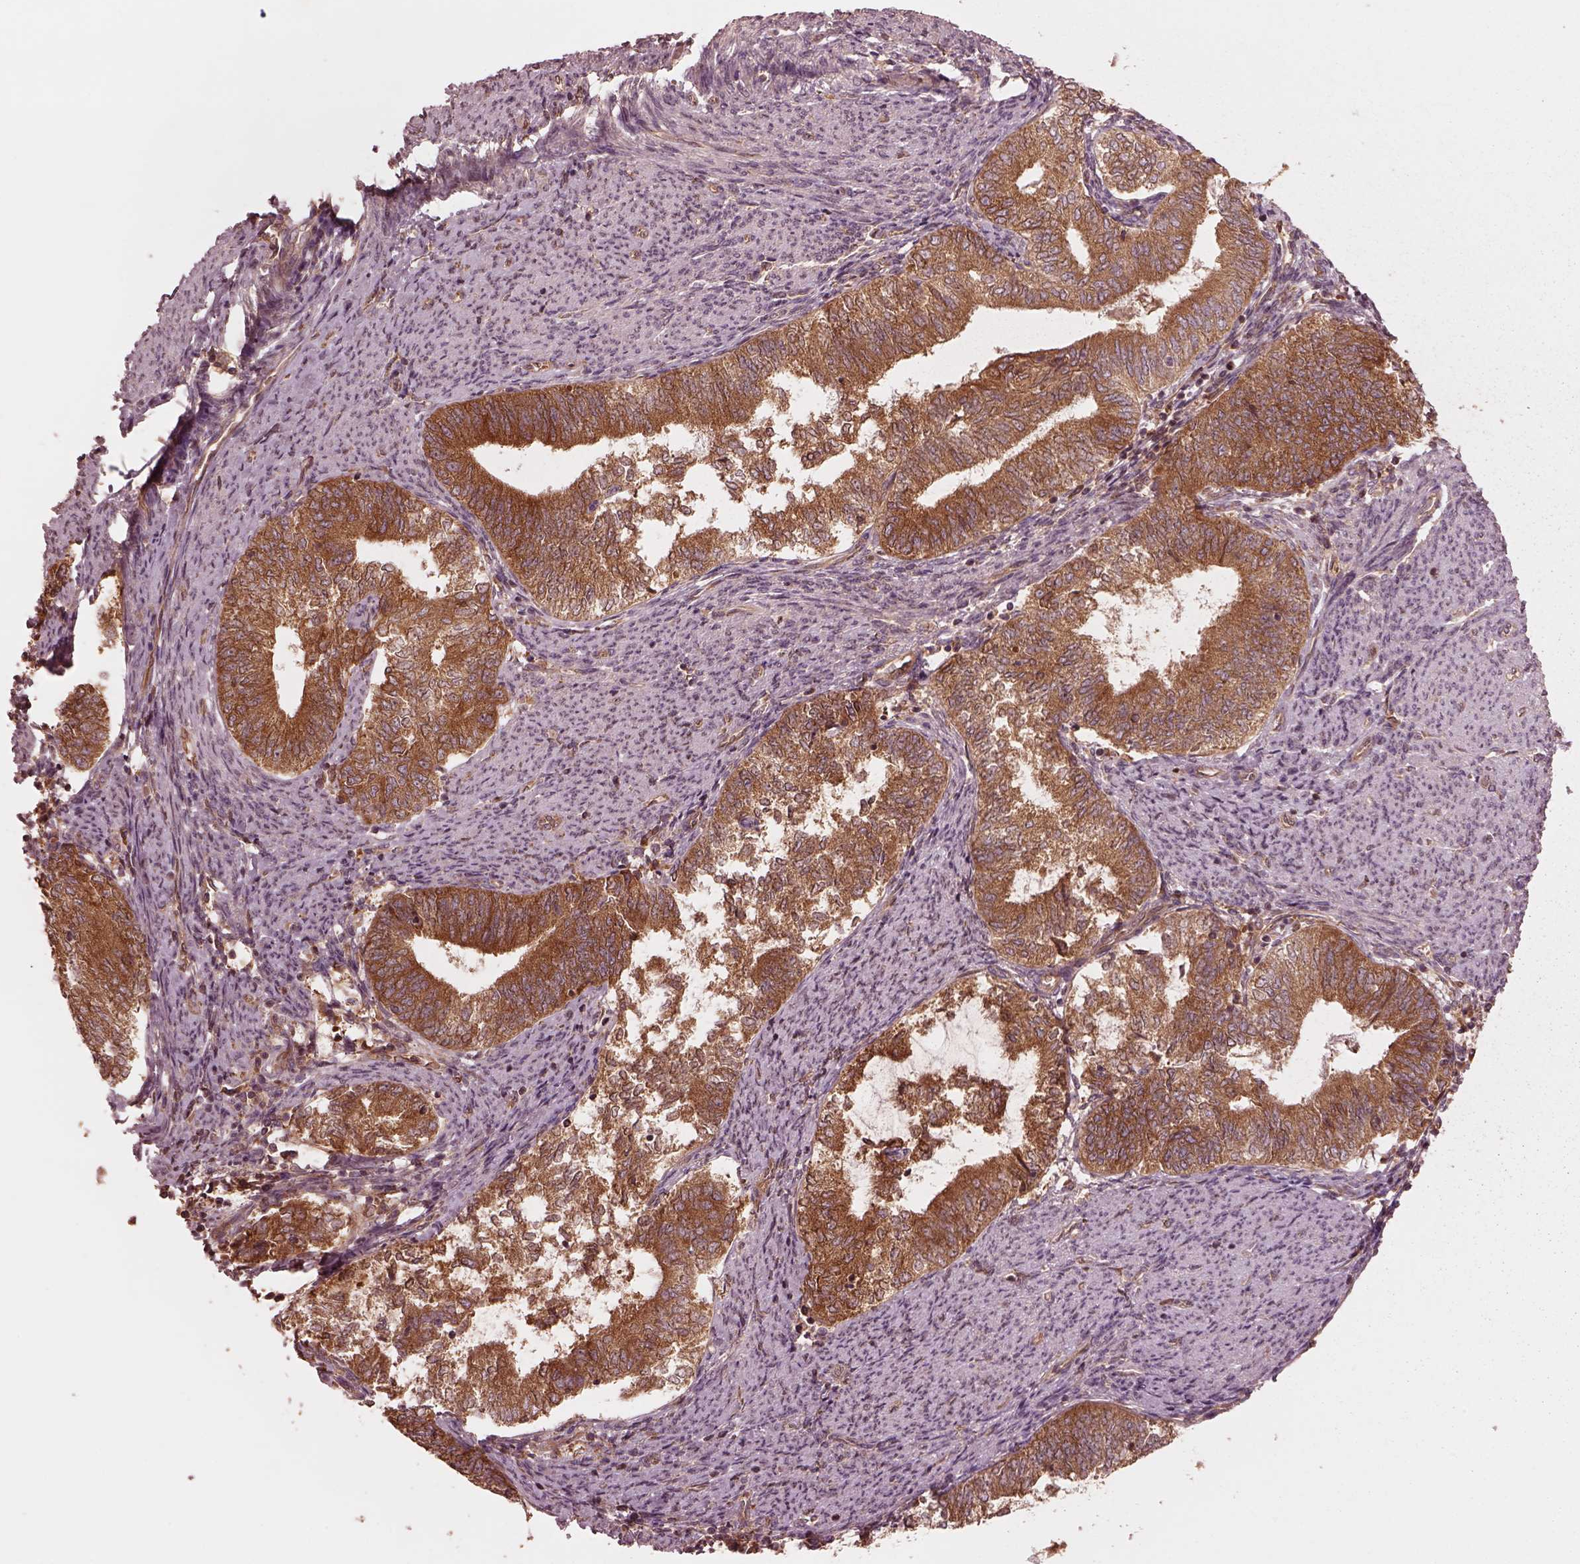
{"staining": {"intensity": "strong", "quantity": ">75%", "location": "cytoplasmic/membranous"}, "tissue": "endometrial cancer", "cell_type": "Tumor cells", "image_type": "cancer", "snomed": [{"axis": "morphology", "description": "Adenocarcinoma, NOS"}, {"axis": "topography", "description": "Endometrium"}], "caption": "About >75% of tumor cells in adenocarcinoma (endometrial) demonstrate strong cytoplasmic/membranous protein staining as visualized by brown immunohistochemical staining.", "gene": "PIK3R2", "patient": {"sex": "female", "age": 65}}